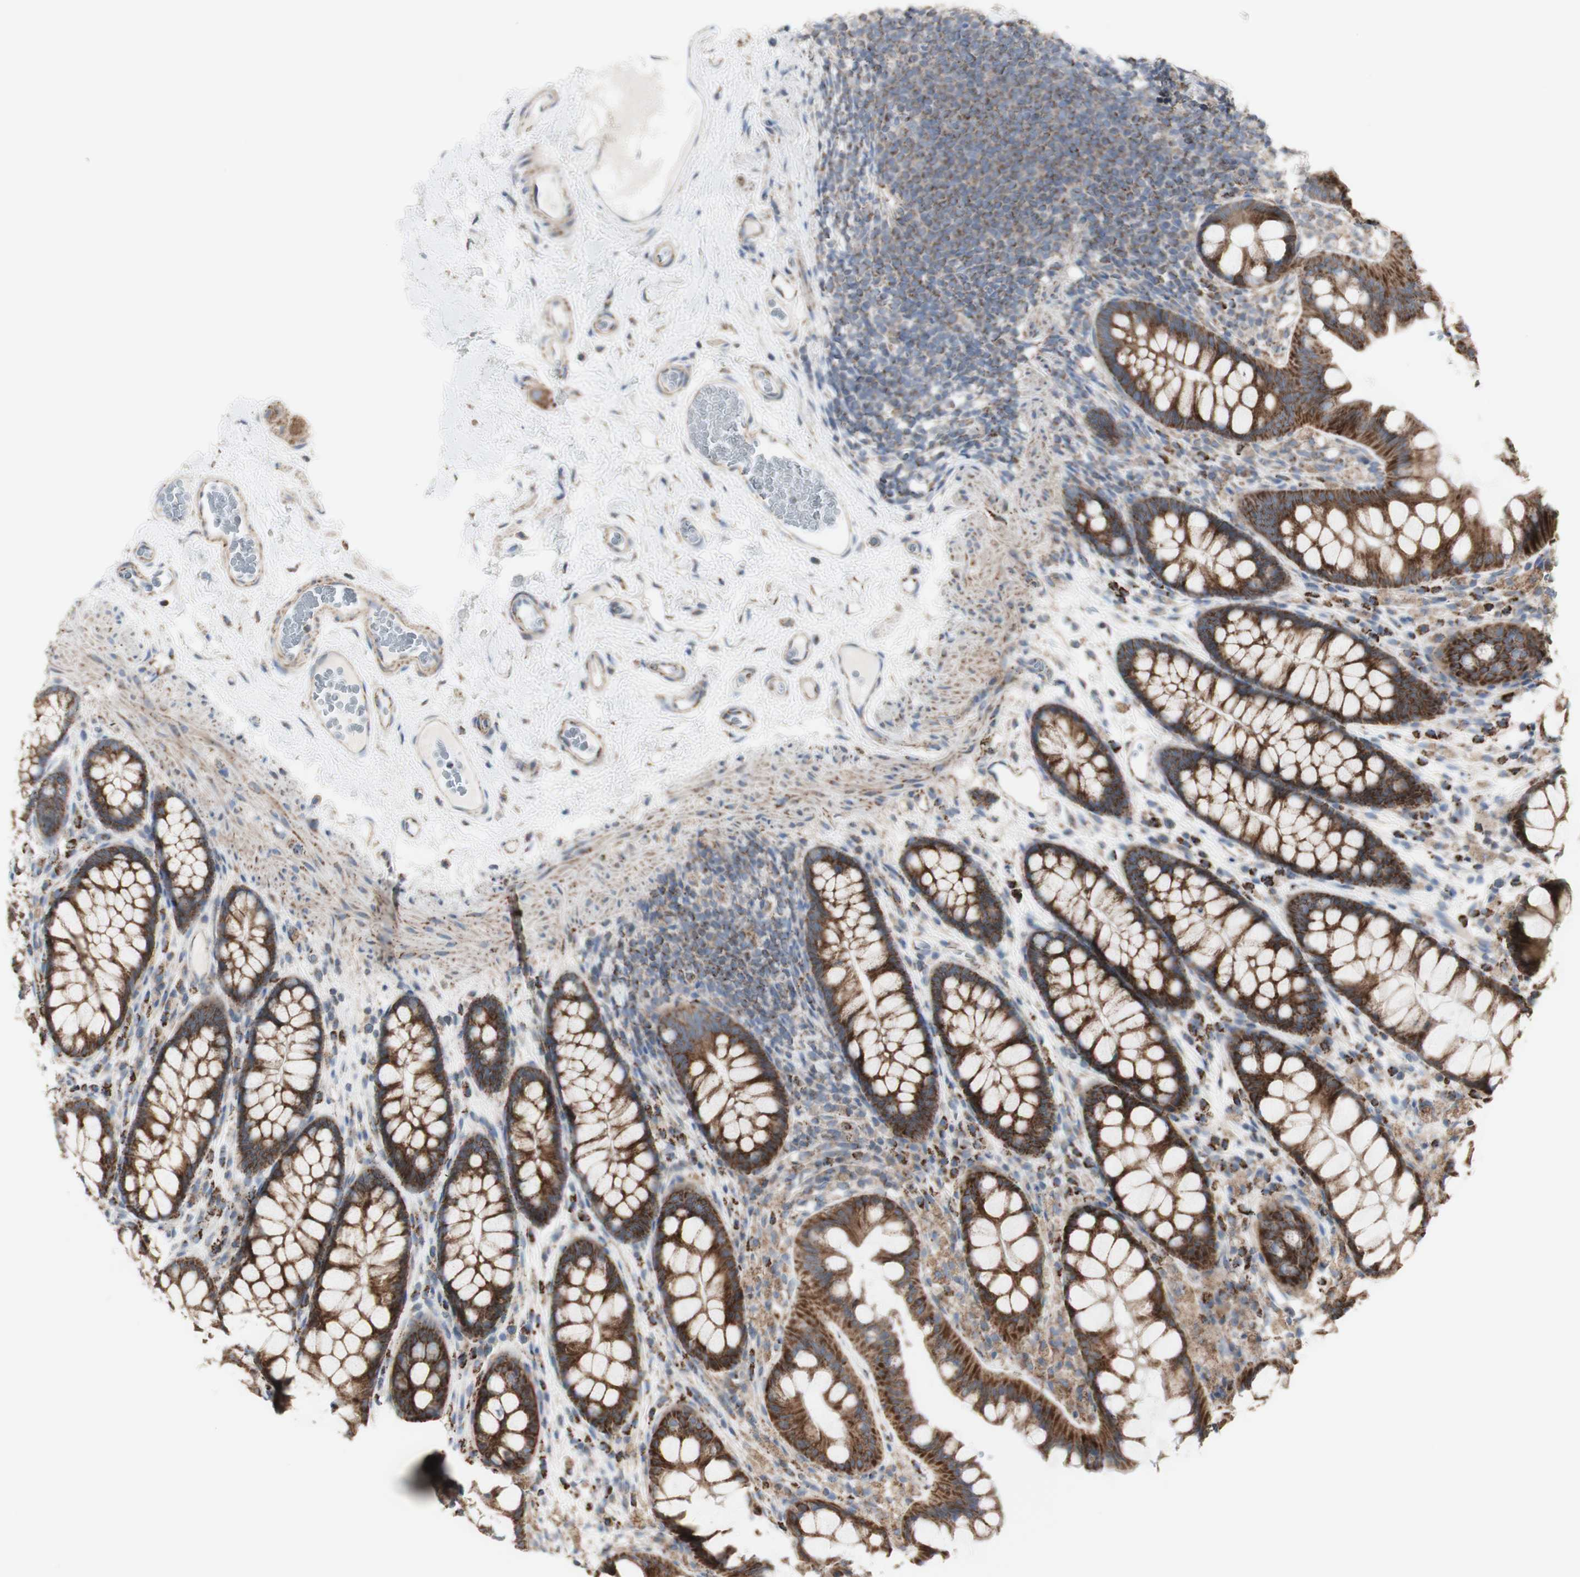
{"staining": {"intensity": "moderate", "quantity": ">75%", "location": "cytoplasmic/membranous"}, "tissue": "colon", "cell_type": "Endothelial cells", "image_type": "normal", "snomed": [{"axis": "morphology", "description": "Normal tissue, NOS"}, {"axis": "topography", "description": "Colon"}], "caption": "An immunohistochemistry (IHC) image of benign tissue is shown. Protein staining in brown labels moderate cytoplasmic/membranous positivity in colon within endothelial cells. The protein is shown in brown color, while the nuclei are stained blue.", "gene": "C3orf52", "patient": {"sex": "female", "age": 55}}